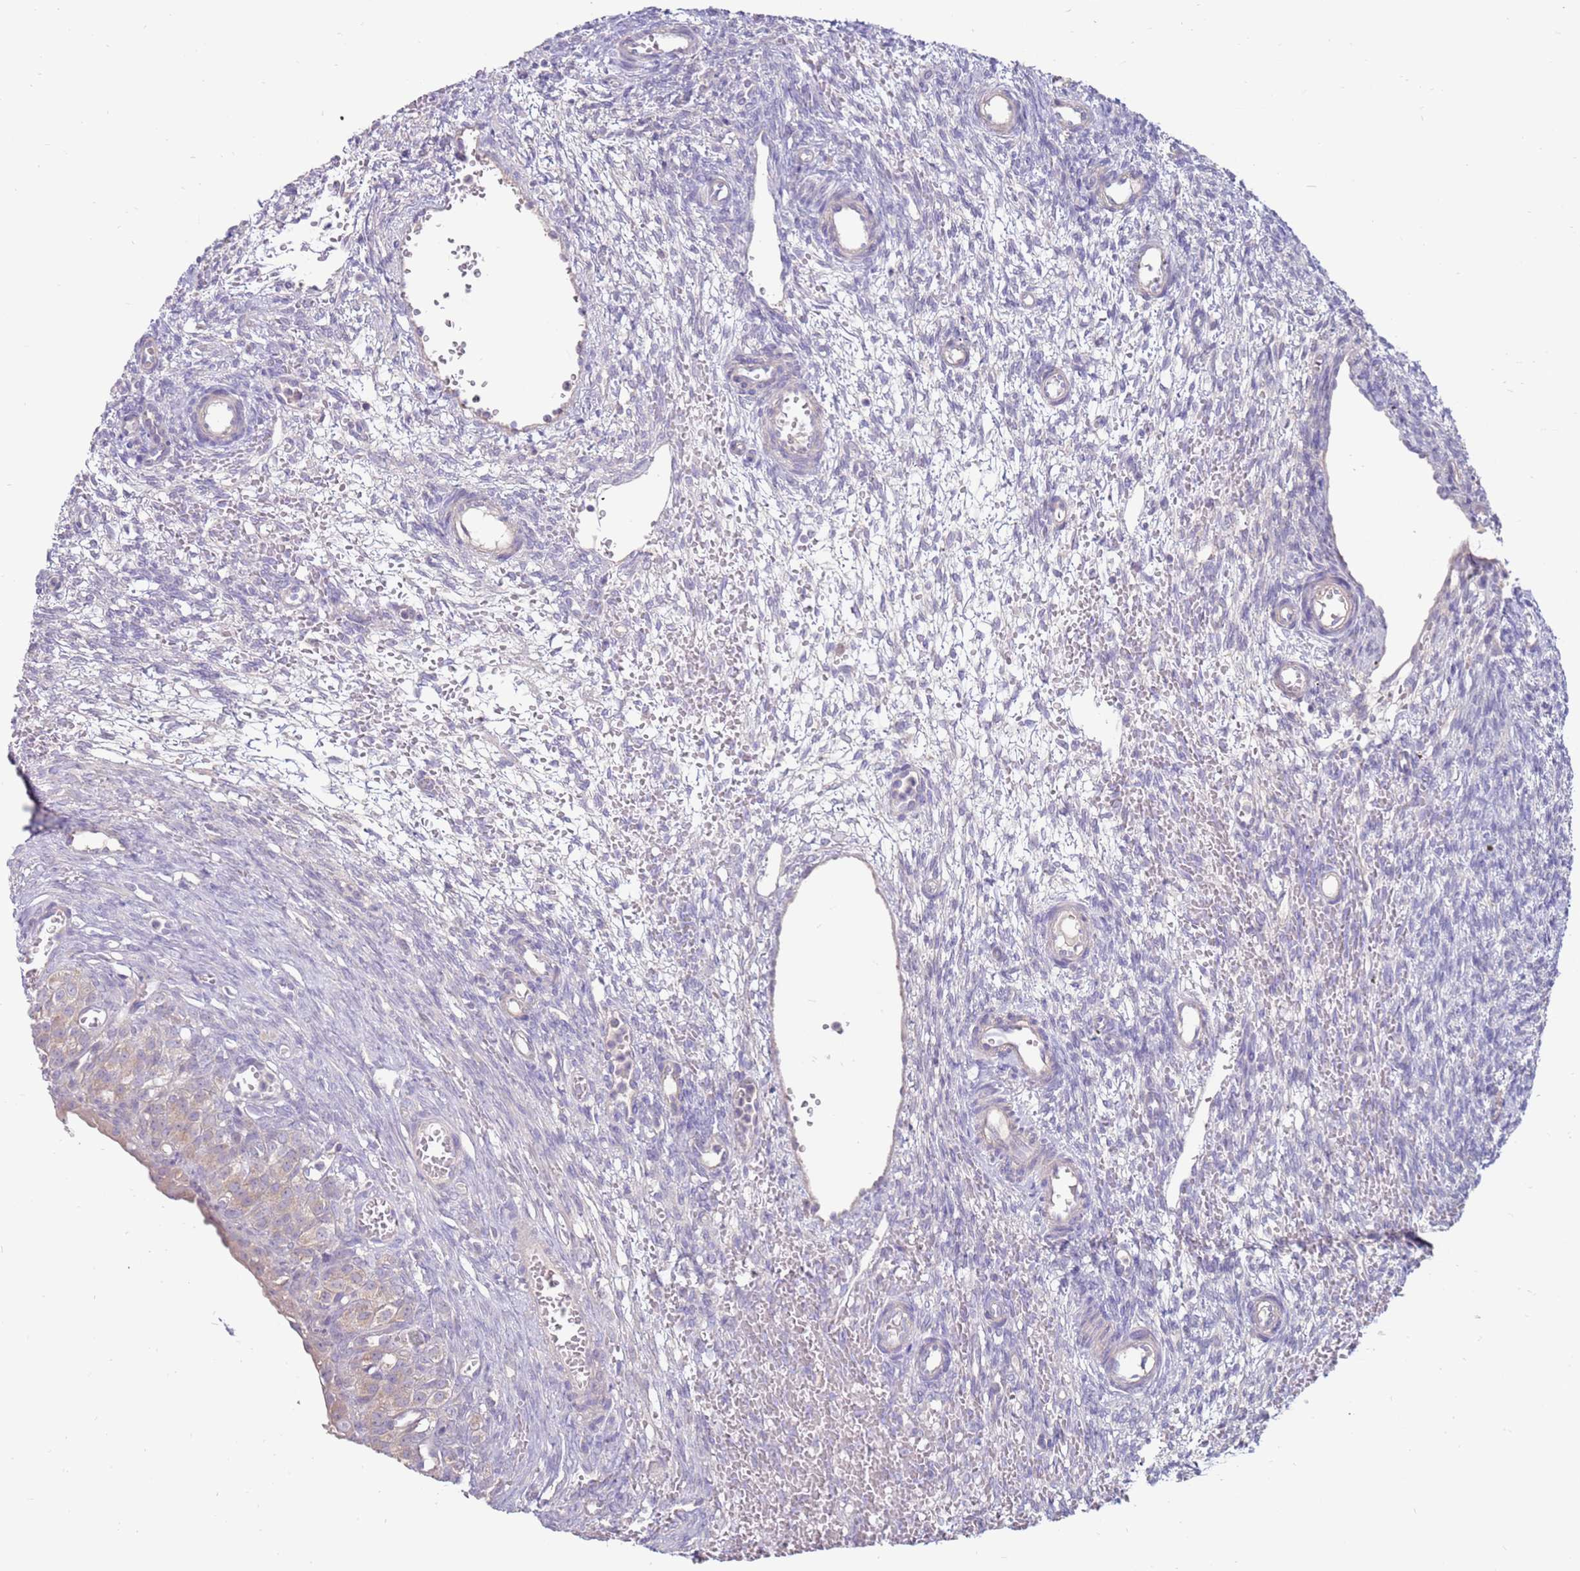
{"staining": {"intensity": "negative", "quantity": "none", "location": "none"}, "tissue": "ovary", "cell_type": "Ovarian stroma cells", "image_type": "normal", "snomed": [{"axis": "morphology", "description": "Normal tissue, NOS"}, {"axis": "topography", "description": "Ovary"}], "caption": "A high-resolution image shows immunohistochemistry staining of benign ovary, which demonstrates no significant expression in ovarian stroma cells. Brightfield microscopy of immunohistochemistry stained with DAB (brown) and hematoxylin (blue), captured at high magnification.", "gene": "SLC44A4", "patient": {"sex": "female", "age": 39}}